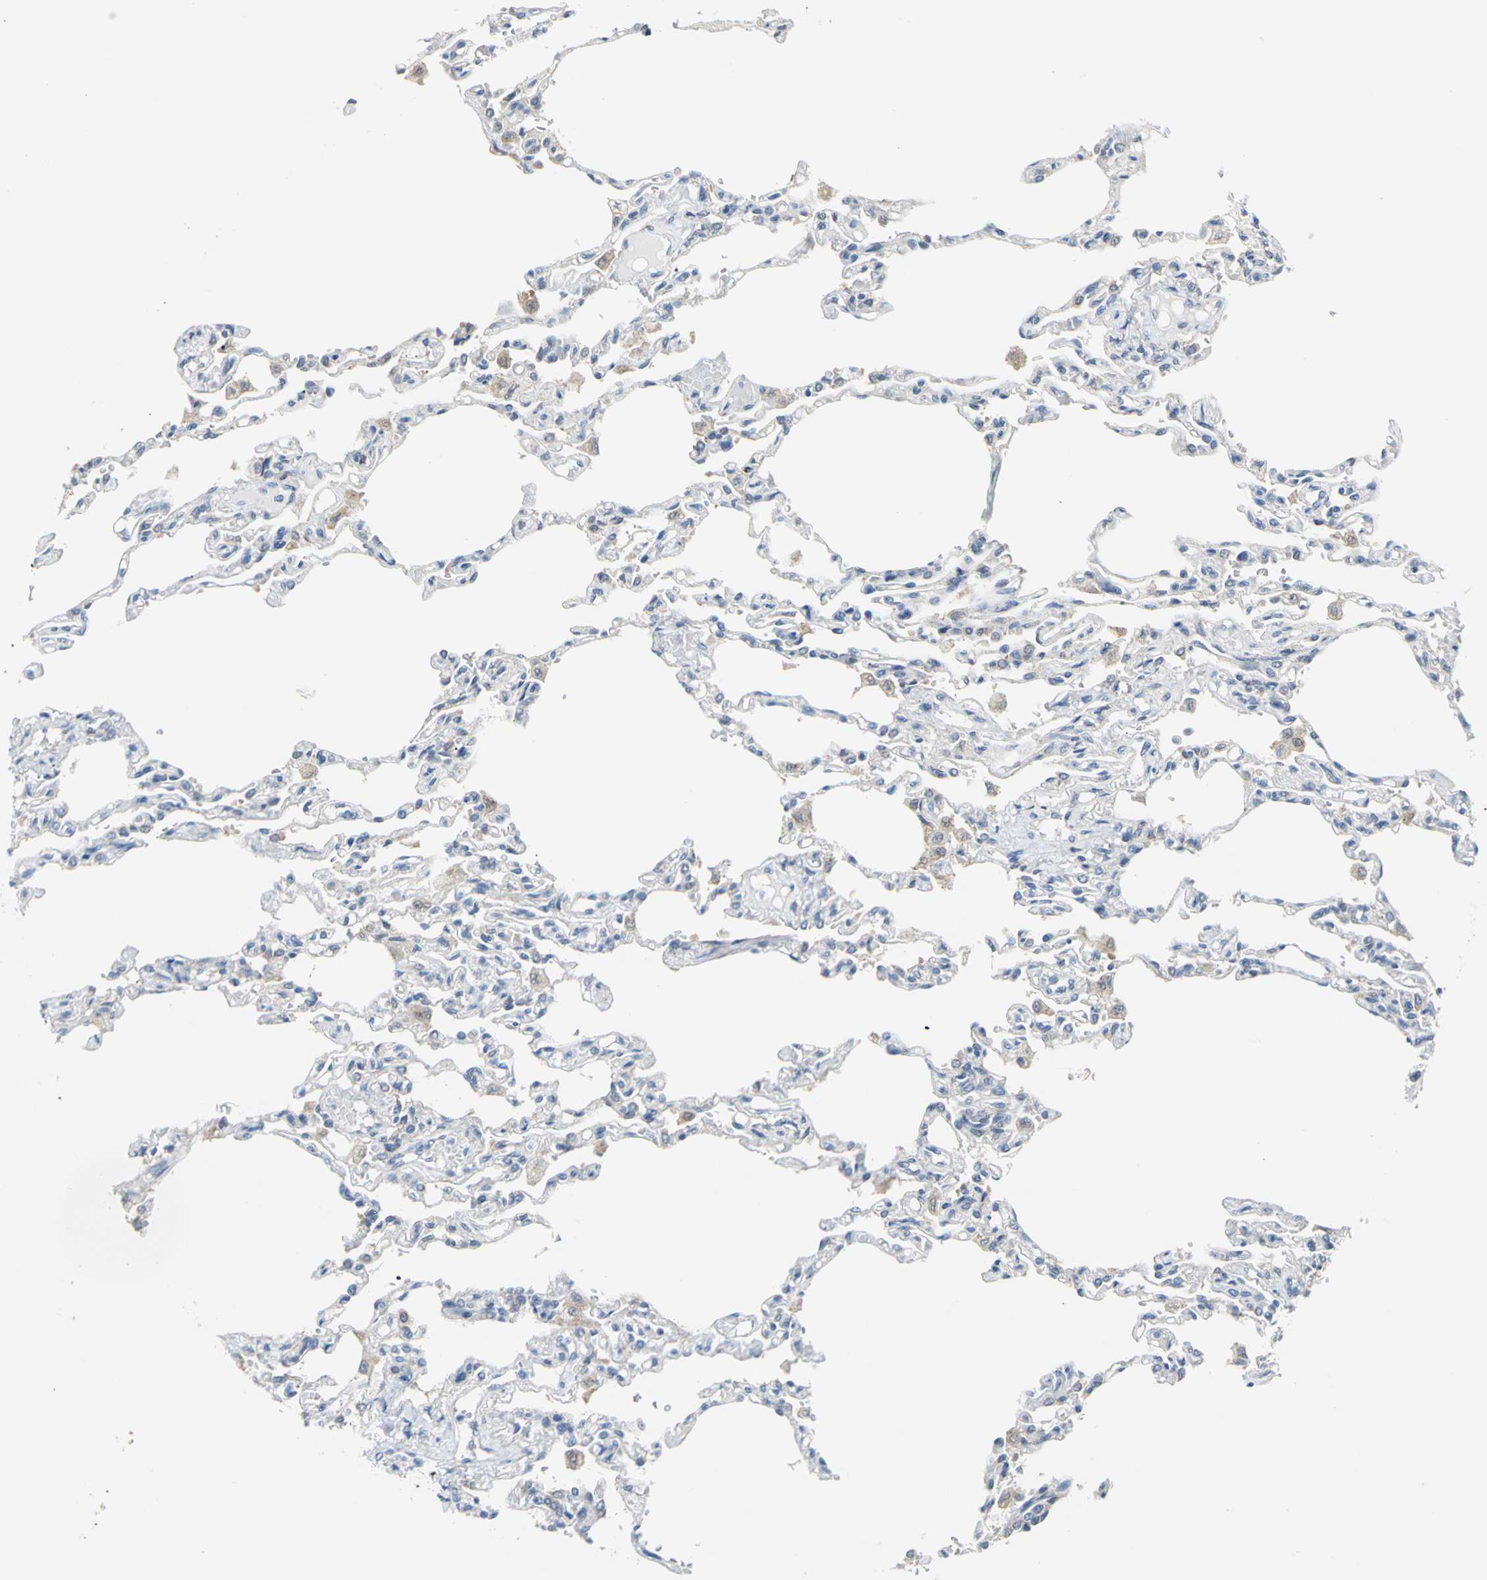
{"staining": {"intensity": "negative", "quantity": "none", "location": "none"}, "tissue": "lung", "cell_type": "Alveolar cells", "image_type": "normal", "snomed": [{"axis": "morphology", "description": "Normal tissue, NOS"}, {"axis": "topography", "description": "Lung"}], "caption": "Protein analysis of normal lung reveals no significant expression in alveolar cells. The staining was performed using DAB to visualize the protein expression in brown, while the nuclei were stained in blue with hematoxylin (Magnification: 20x).", "gene": "PGM3", "patient": {"sex": "male", "age": 21}}